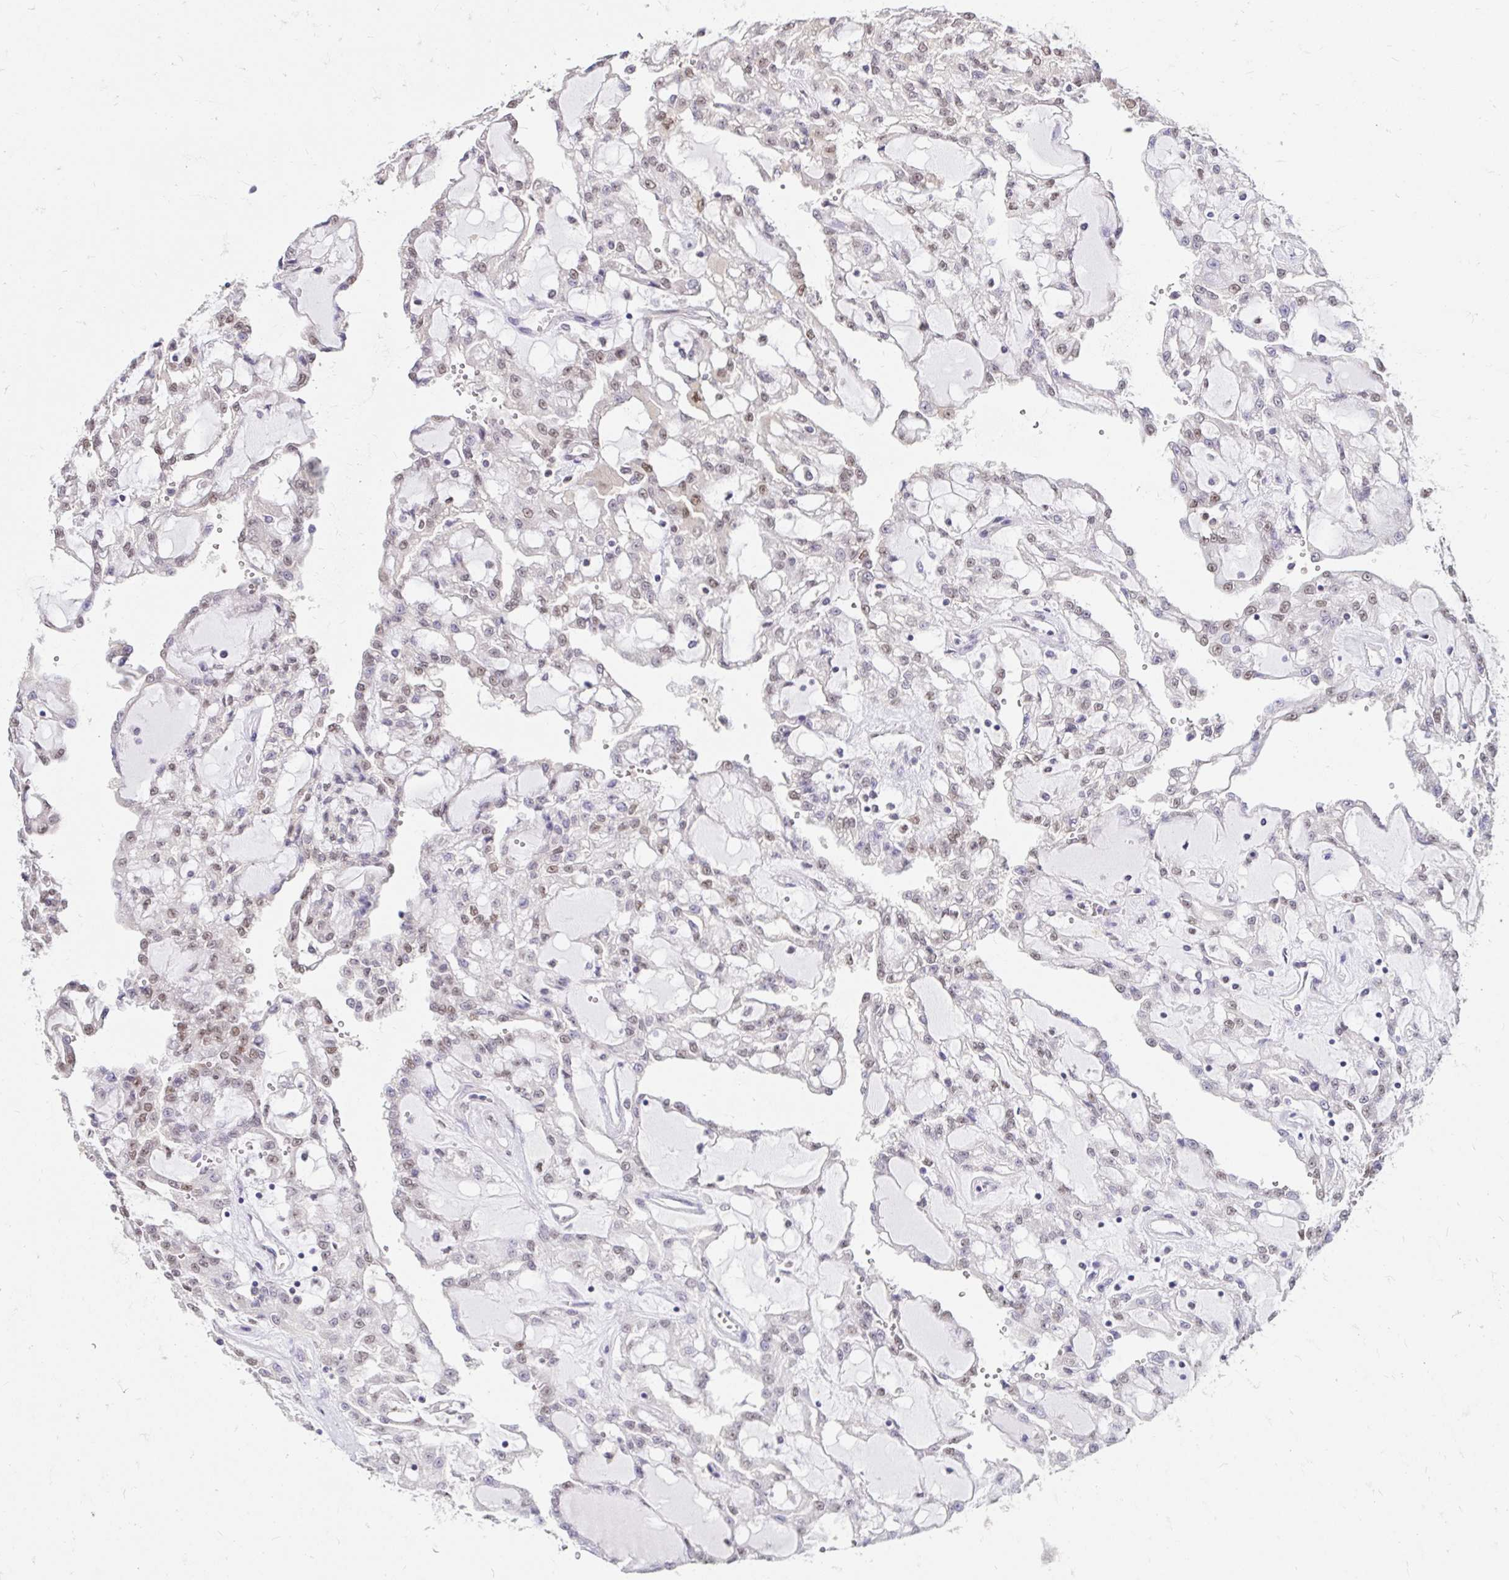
{"staining": {"intensity": "moderate", "quantity": "<25%", "location": "nuclear"}, "tissue": "renal cancer", "cell_type": "Tumor cells", "image_type": "cancer", "snomed": [{"axis": "morphology", "description": "Adenocarcinoma, NOS"}, {"axis": "topography", "description": "Kidney"}], "caption": "This is an image of immunohistochemistry staining of renal cancer (adenocarcinoma), which shows moderate expression in the nuclear of tumor cells.", "gene": "RIMS4", "patient": {"sex": "male", "age": 63}}